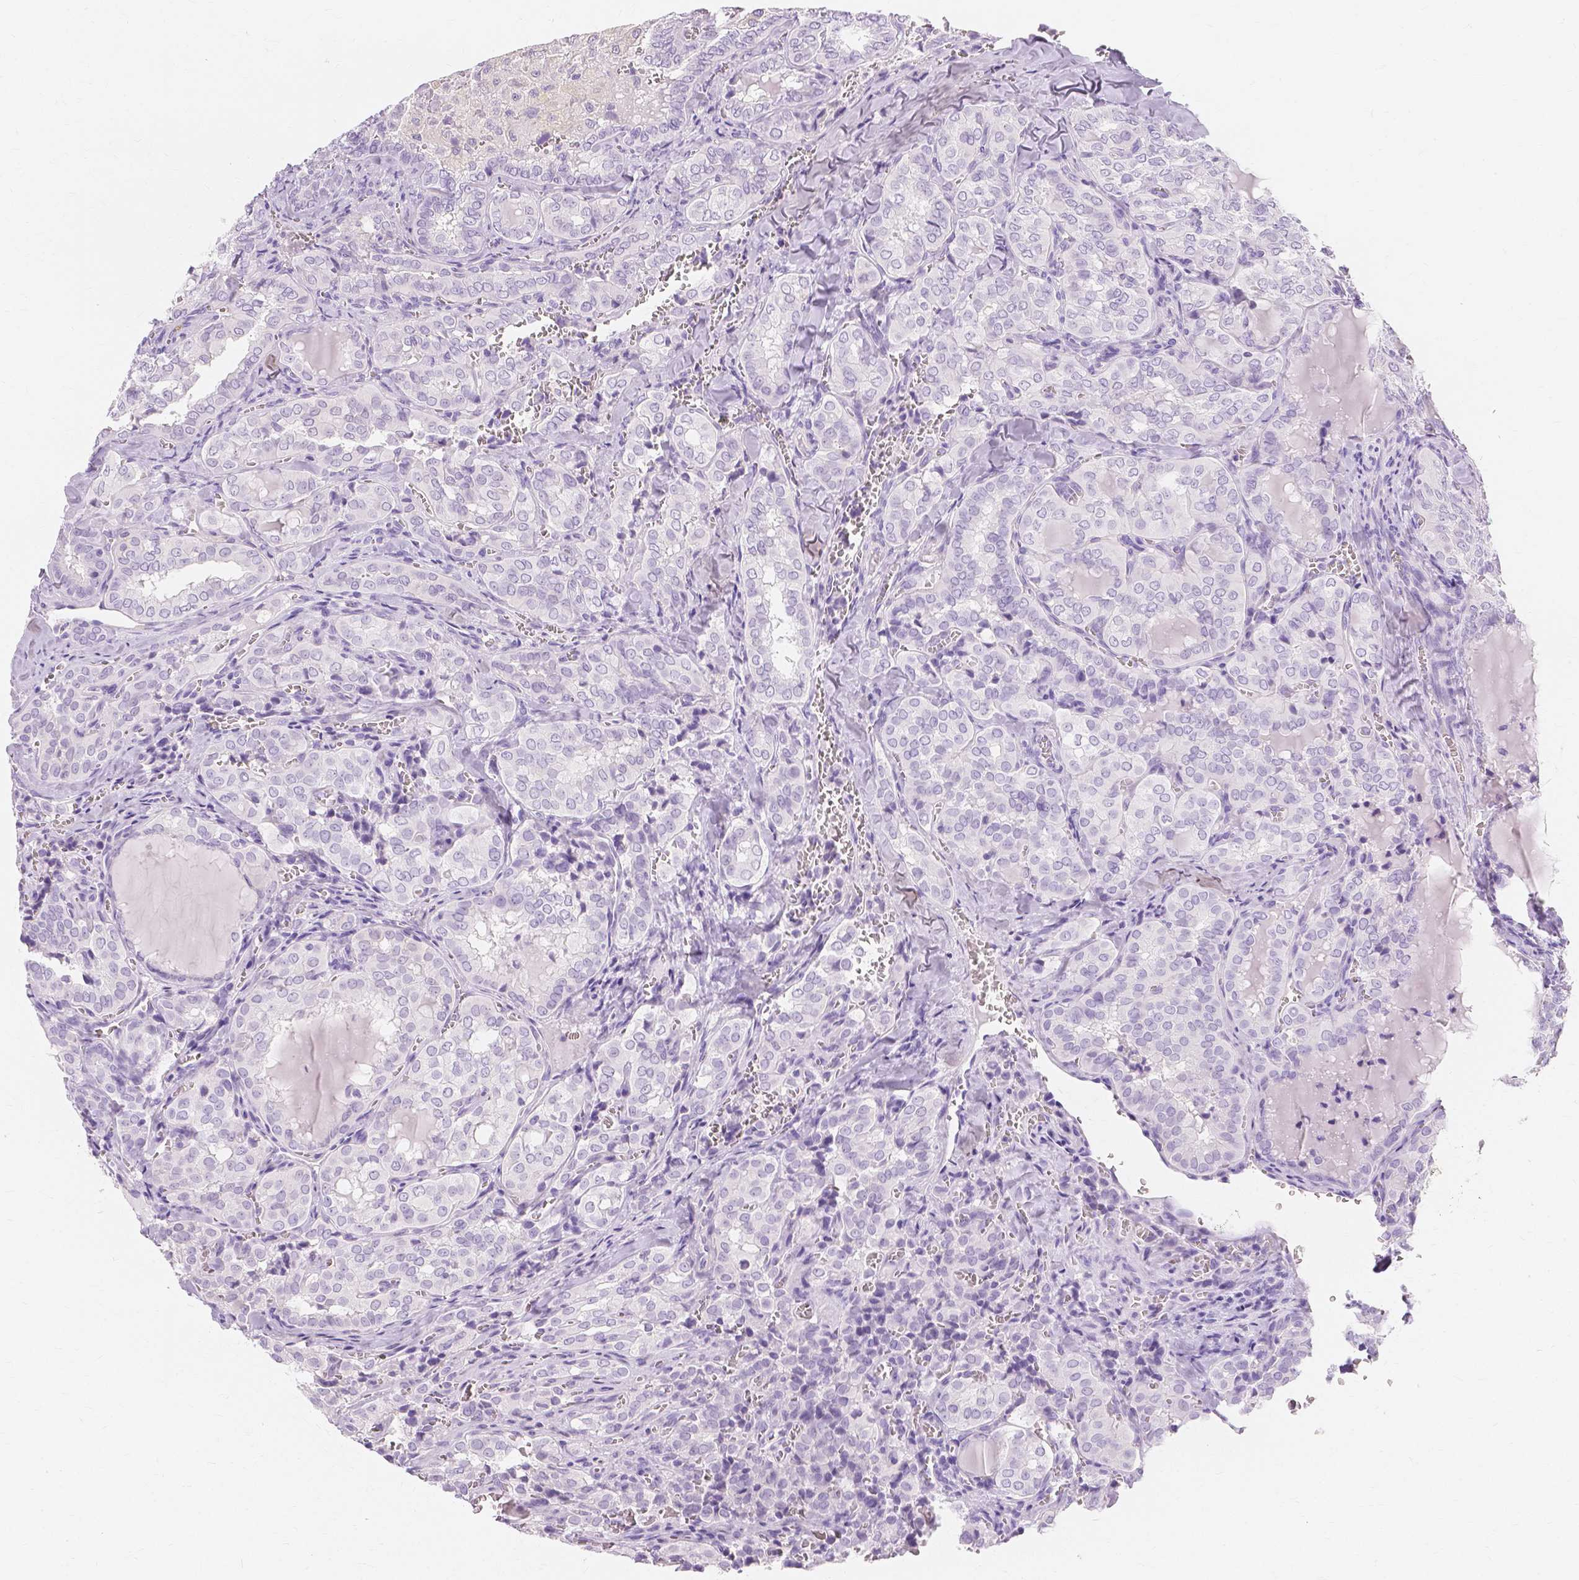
{"staining": {"intensity": "negative", "quantity": "none", "location": "none"}, "tissue": "thyroid cancer", "cell_type": "Tumor cells", "image_type": "cancer", "snomed": [{"axis": "morphology", "description": "Papillary adenocarcinoma, NOS"}, {"axis": "topography", "description": "Thyroid gland"}], "caption": "This is a image of immunohistochemistry staining of thyroid cancer, which shows no staining in tumor cells.", "gene": "MUC12", "patient": {"sex": "female", "age": 41}}